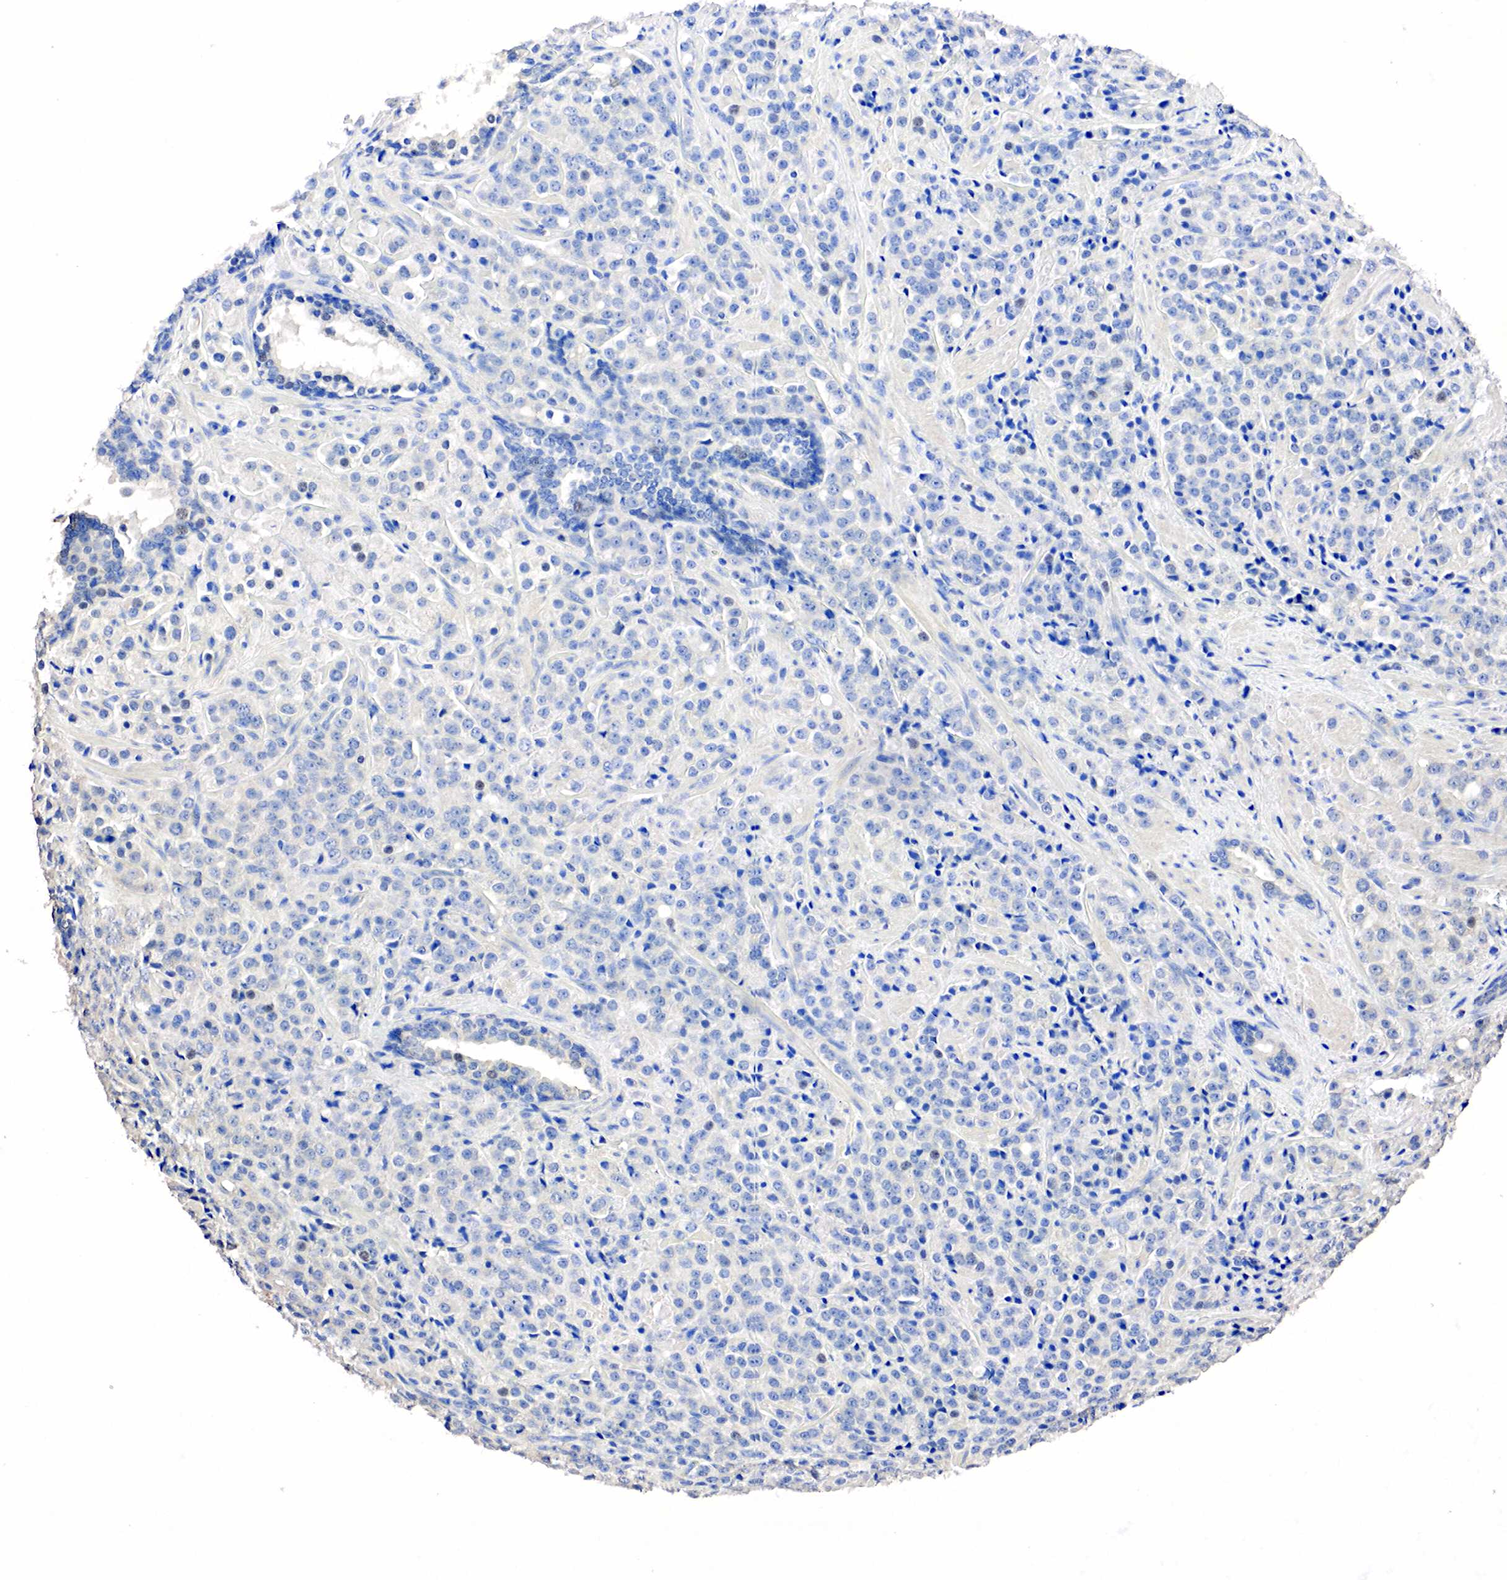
{"staining": {"intensity": "weak", "quantity": "<25%", "location": "cytoplasmic/membranous,nuclear"}, "tissue": "prostate cancer", "cell_type": "Tumor cells", "image_type": "cancer", "snomed": [{"axis": "morphology", "description": "Adenocarcinoma, Medium grade"}, {"axis": "topography", "description": "Prostate"}], "caption": "Immunohistochemistry (IHC) image of human prostate cancer (medium-grade adenocarcinoma) stained for a protein (brown), which displays no expression in tumor cells. (DAB IHC visualized using brightfield microscopy, high magnification).", "gene": "SST", "patient": {"sex": "male", "age": 70}}